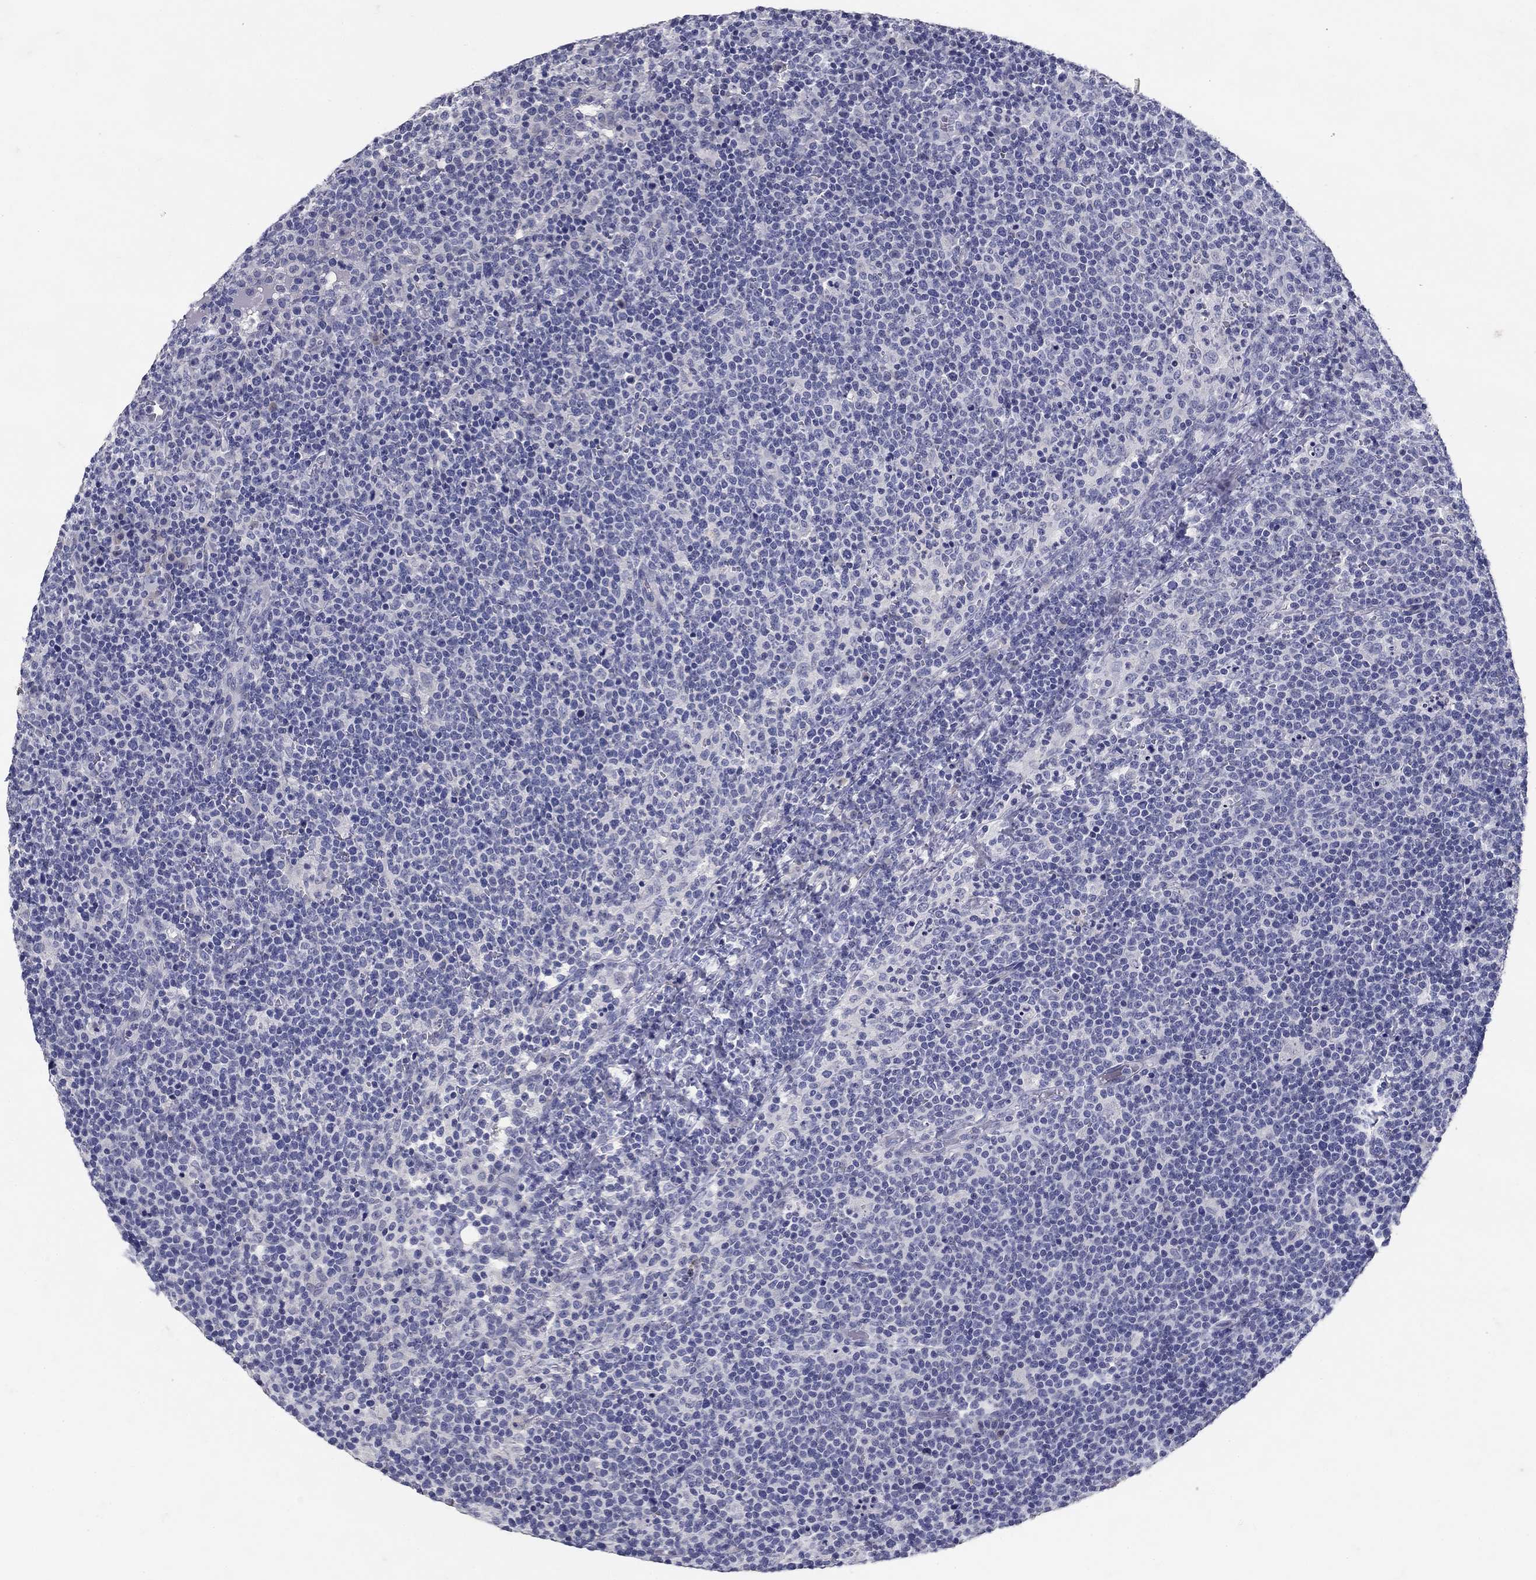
{"staining": {"intensity": "negative", "quantity": "none", "location": "none"}, "tissue": "lymphoma", "cell_type": "Tumor cells", "image_type": "cancer", "snomed": [{"axis": "morphology", "description": "Malignant lymphoma, non-Hodgkin's type, High grade"}, {"axis": "topography", "description": "Lymph node"}], "caption": "Immunohistochemistry (IHC) histopathology image of human malignant lymphoma, non-Hodgkin's type (high-grade) stained for a protein (brown), which exhibits no expression in tumor cells. (DAB (3,3'-diaminobenzidine) immunohistochemistry (IHC), high magnification).", "gene": "POMC", "patient": {"sex": "male", "age": 61}}